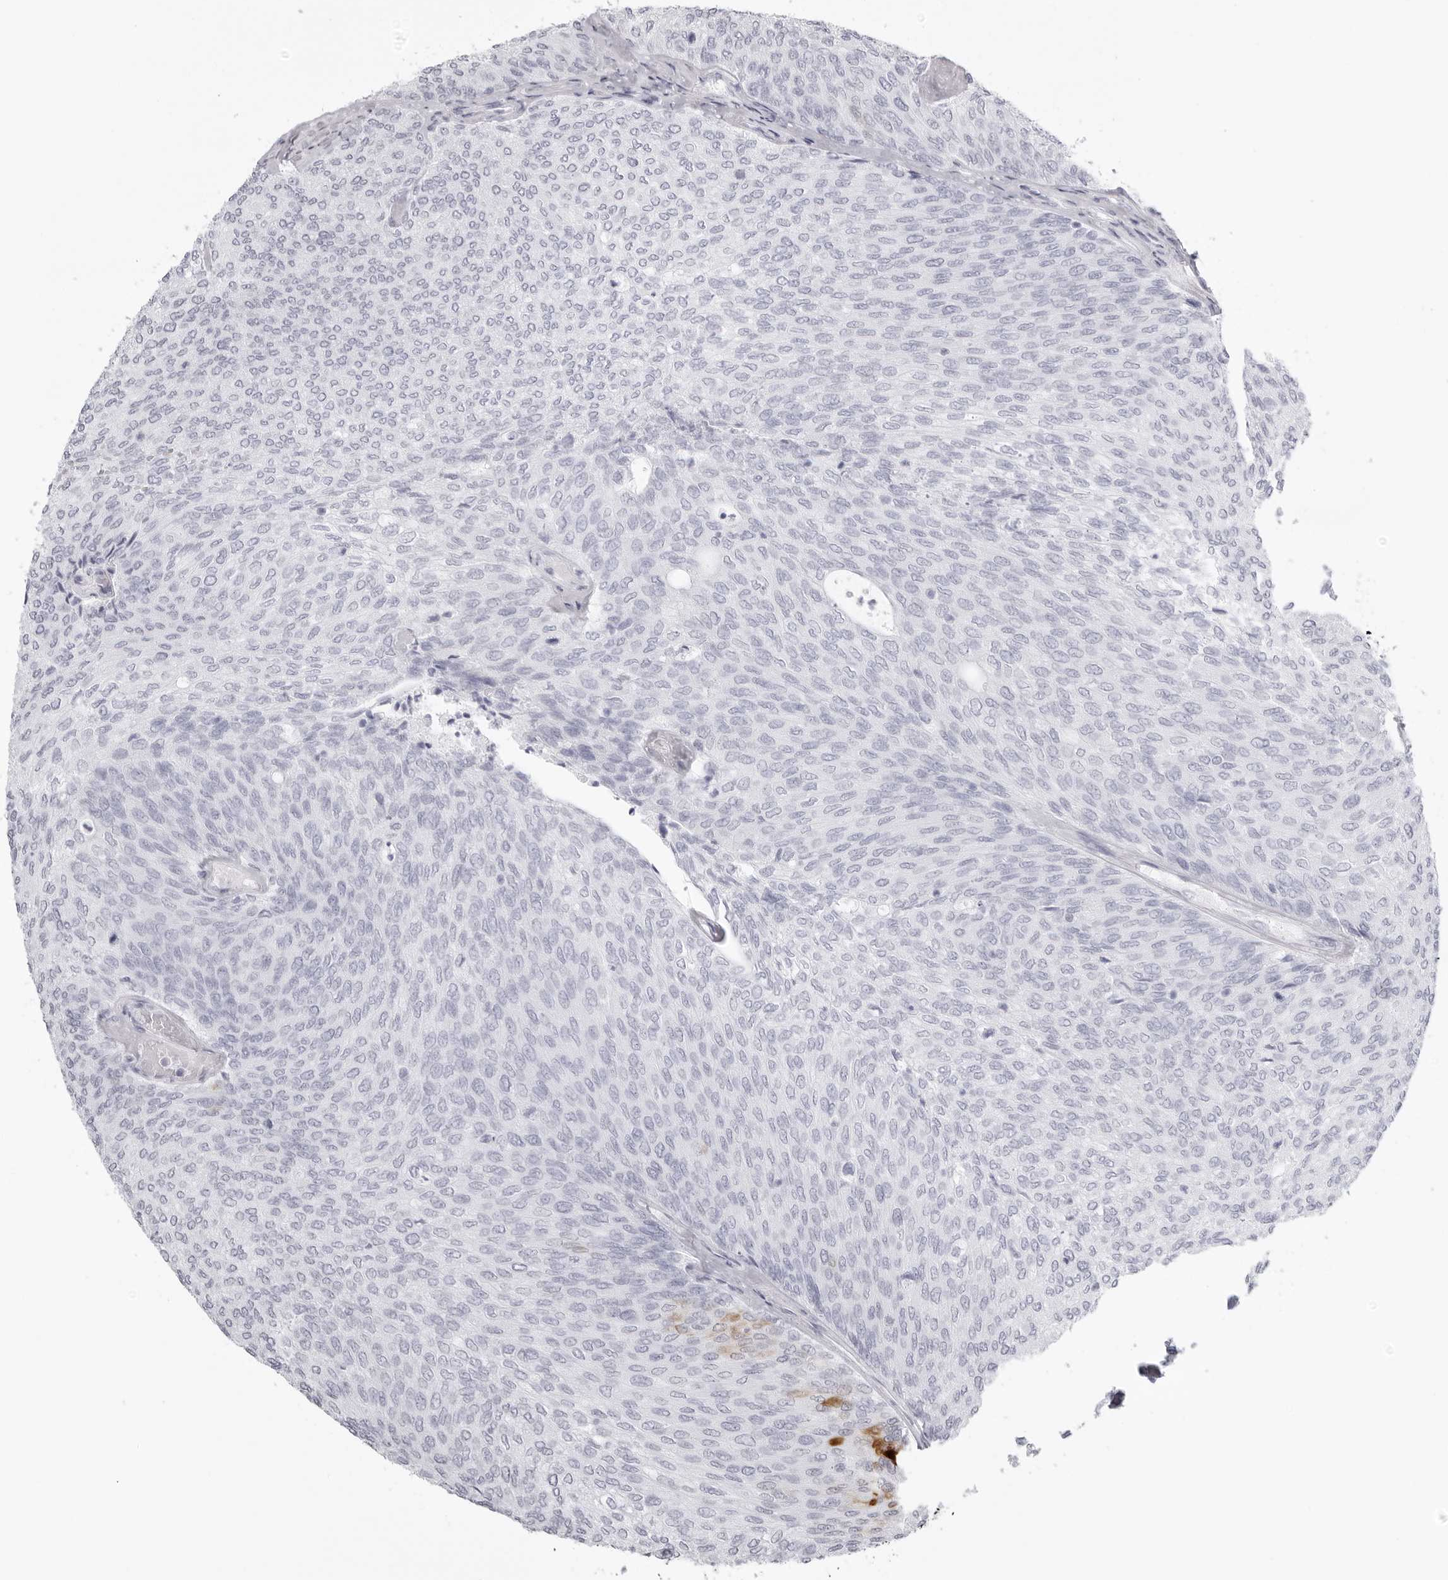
{"staining": {"intensity": "strong", "quantity": "<25%", "location": "cytoplasmic/membranous"}, "tissue": "urothelial cancer", "cell_type": "Tumor cells", "image_type": "cancer", "snomed": [{"axis": "morphology", "description": "Urothelial carcinoma, Low grade"}, {"axis": "topography", "description": "Urinary bladder"}], "caption": "Immunohistochemical staining of urothelial cancer displays medium levels of strong cytoplasmic/membranous expression in about <25% of tumor cells.", "gene": "KLK9", "patient": {"sex": "female", "age": 79}}